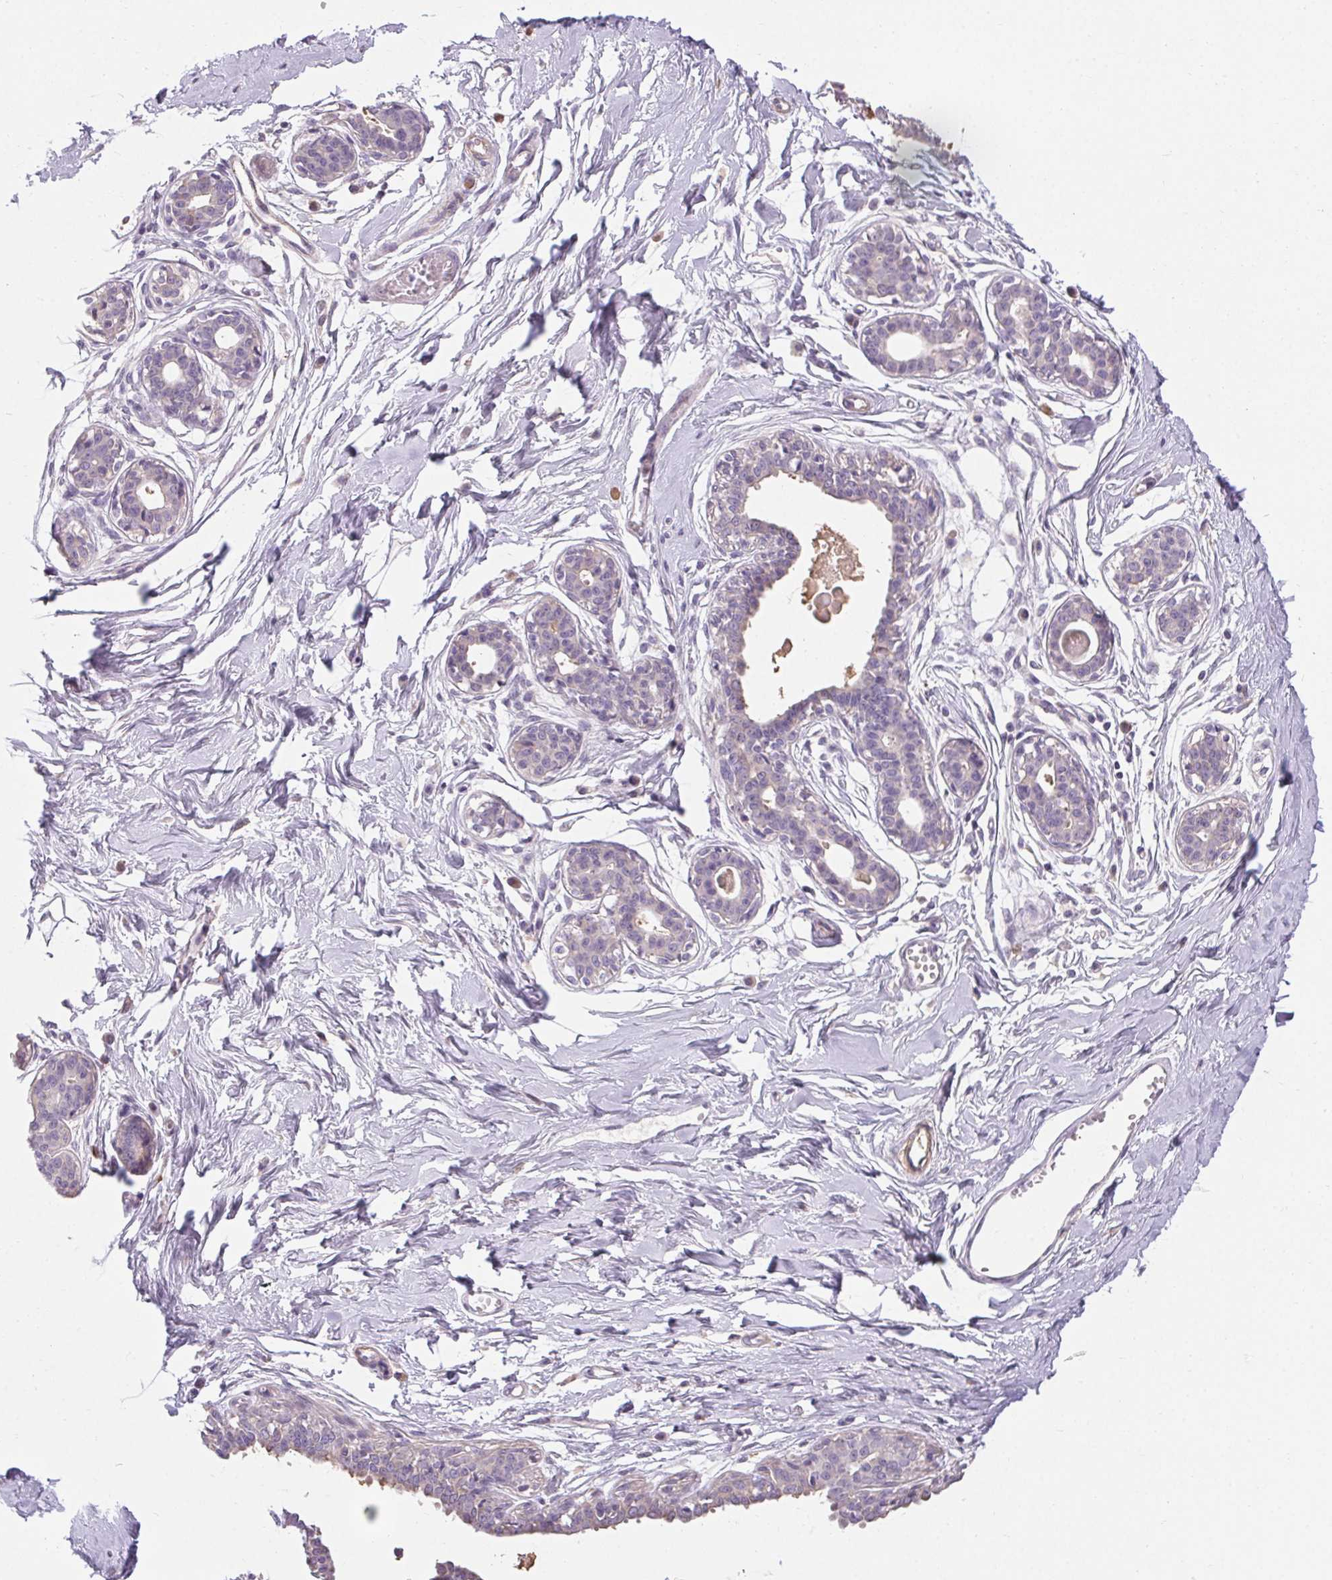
{"staining": {"intensity": "negative", "quantity": "none", "location": "none"}, "tissue": "breast", "cell_type": "Adipocytes", "image_type": "normal", "snomed": [{"axis": "morphology", "description": "Normal tissue, NOS"}, {"axis": "topography", "description": "Breast"}], "caption": "A high-resolution histopathology image shows immunohistochemistry staining of normal breast, which exhibits no significant staining in adipocytes.", "gene": "TMEM52B", "patient": {"sex": "female", "age": 45}}